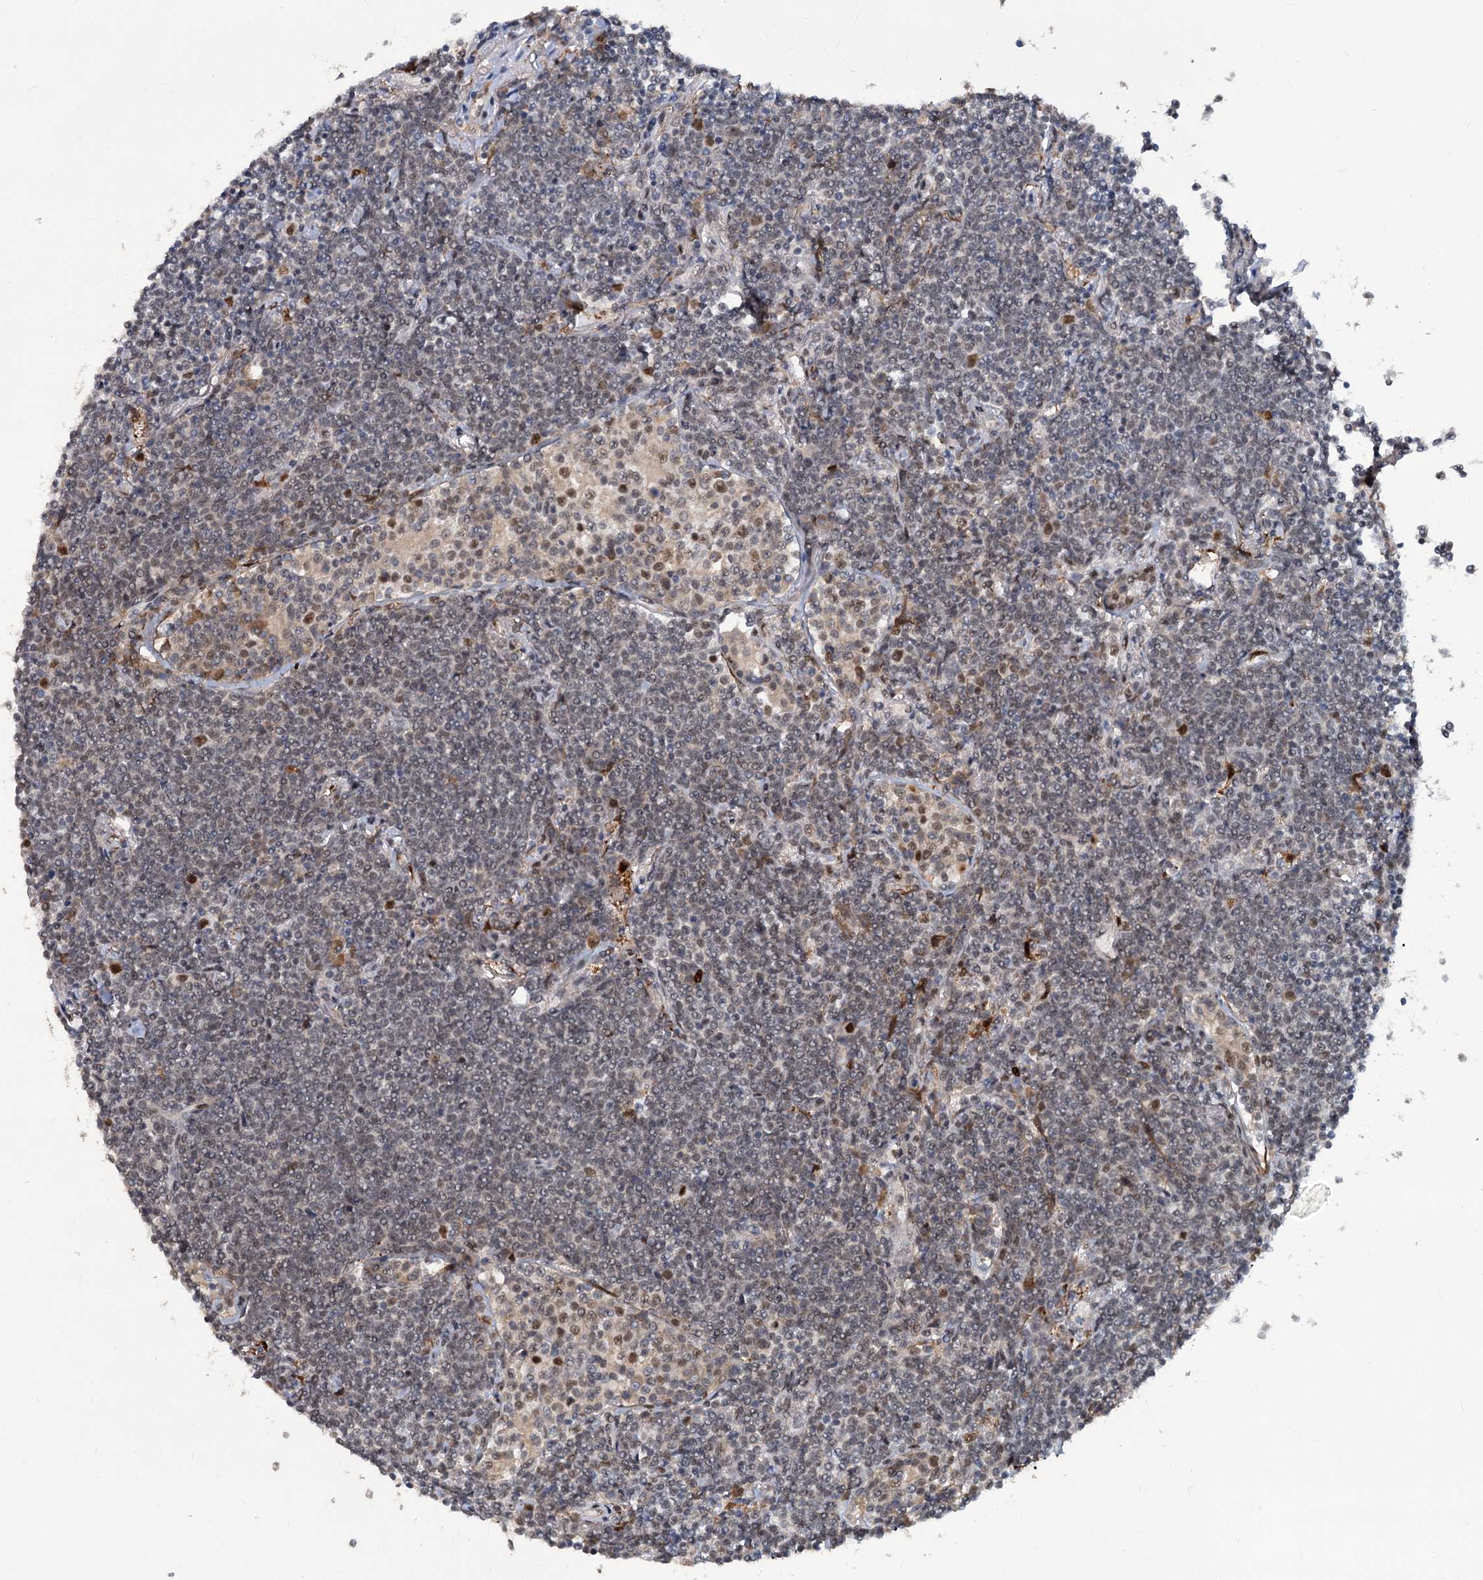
{"staining": {"intensity": "weak", "quantity": "<25%", "location": "nuclear"}, "tissue": "lymphoma", "cell_type": "Tumor cells", "image_type": "cancer", "snomed": [{"axis": "morphology", "description": "Malignant lymphoma, non-Hodgkin's type, Low grade"}, {"axis": "topography", "description": "Lung"}], "caption": "Immunohistochemical staining of lymphoma shows no significant positivity in tumor cells. Brightfield microscopy of immunohistochemistry stained with DAB (3,3'-diaminobenzidine) (brown) and hematoxylin (blue), captured at high magnification.", "gene": "PHF8", "patient": {"sex": "female", "age": 71}}